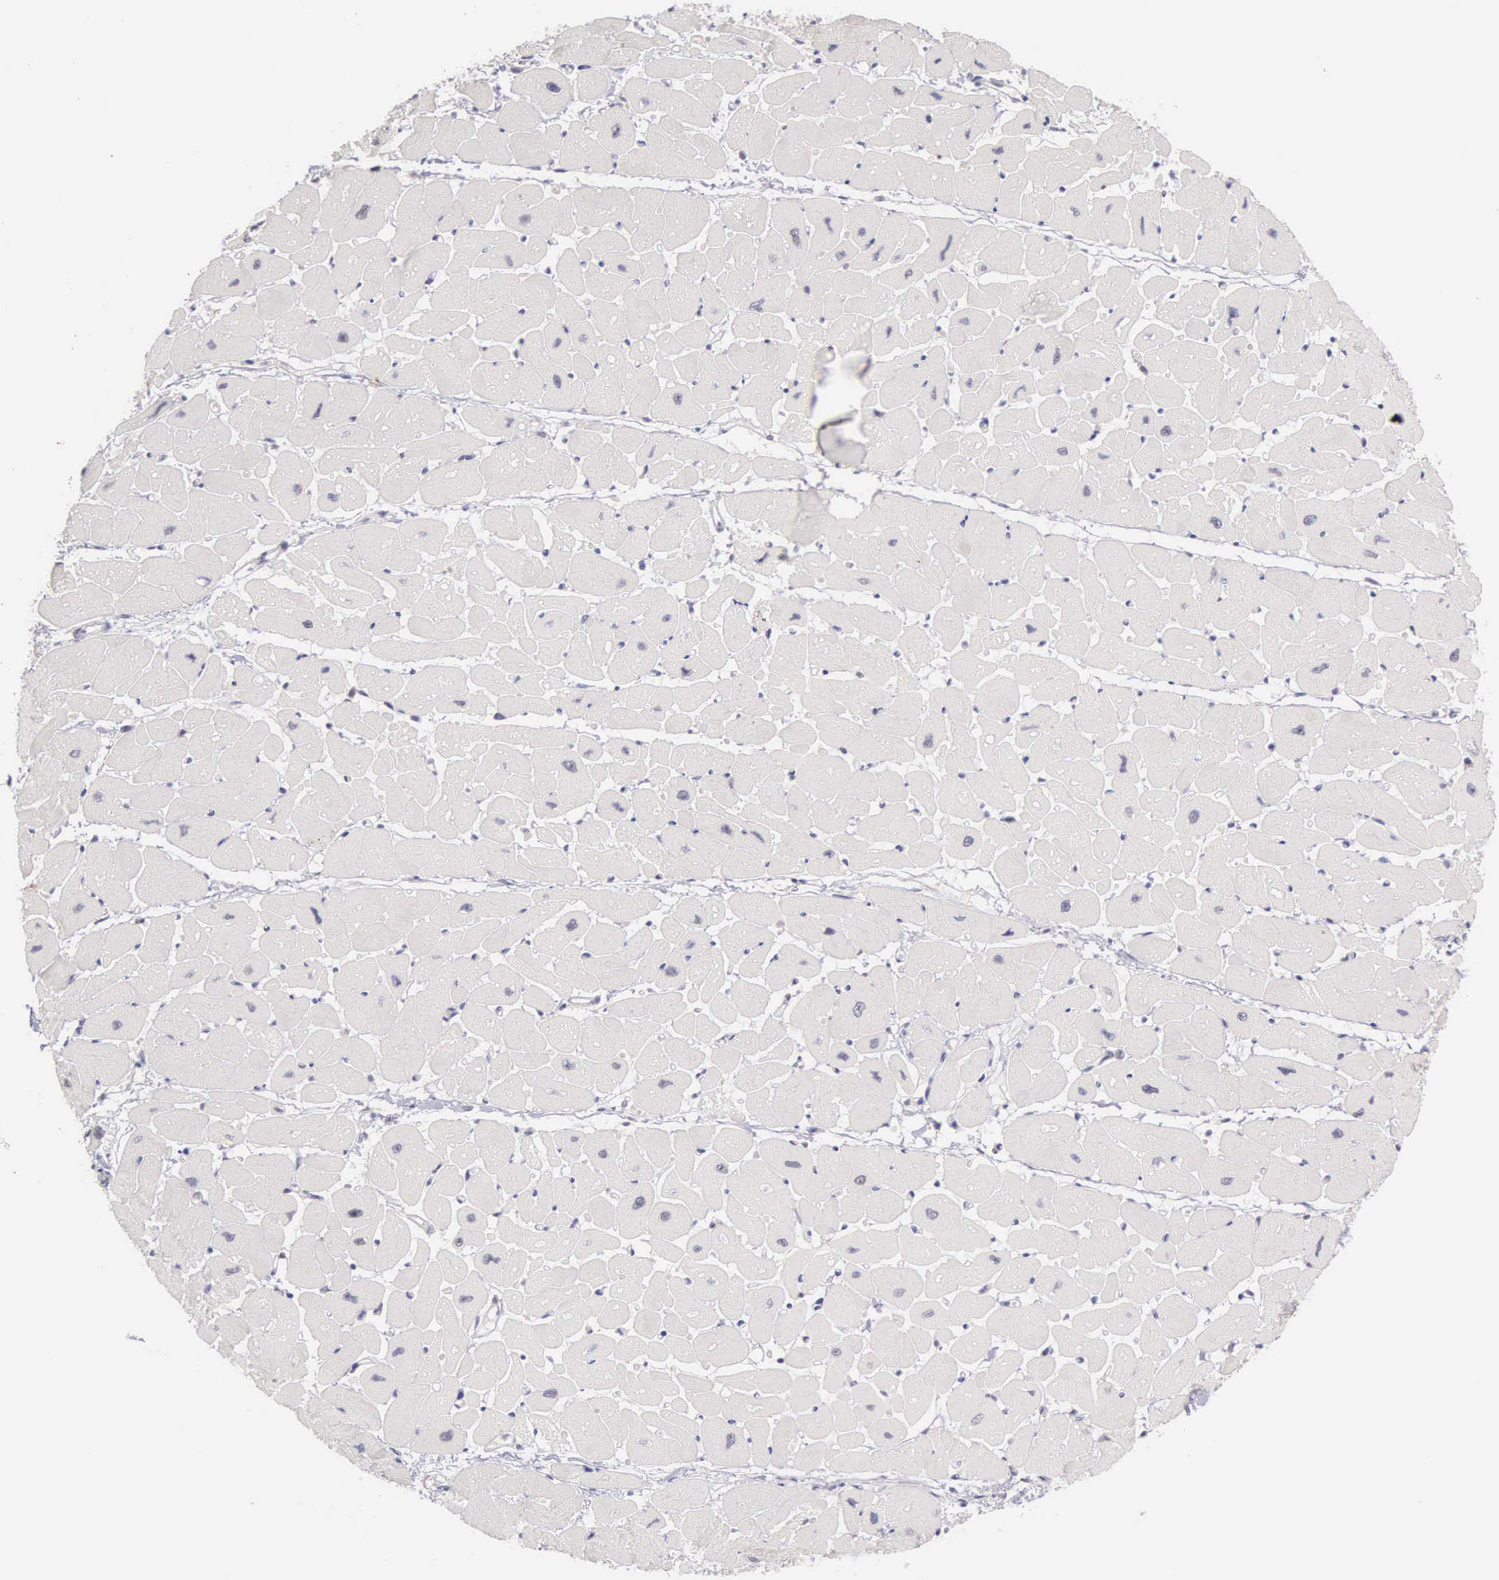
{"staining": {"intensity": "weak", "quantity": "<25%", "location": "nuclear"}, "tissue": "heart muscle", "cell_type": "Cardiomyocytes", "image_type": "normal", "snomed": [{"axis": "morphology", "description": "Normal tissue, NOS"}, {"axis": "topography", "description": "Heart"}], "caption": "DAB immunohistochemical staining of normal heart muscle exhibits no significant expression in cardiomyocytes.", "gene": "HMGXB4", "patient": {"sex": "female", "age": 54}}